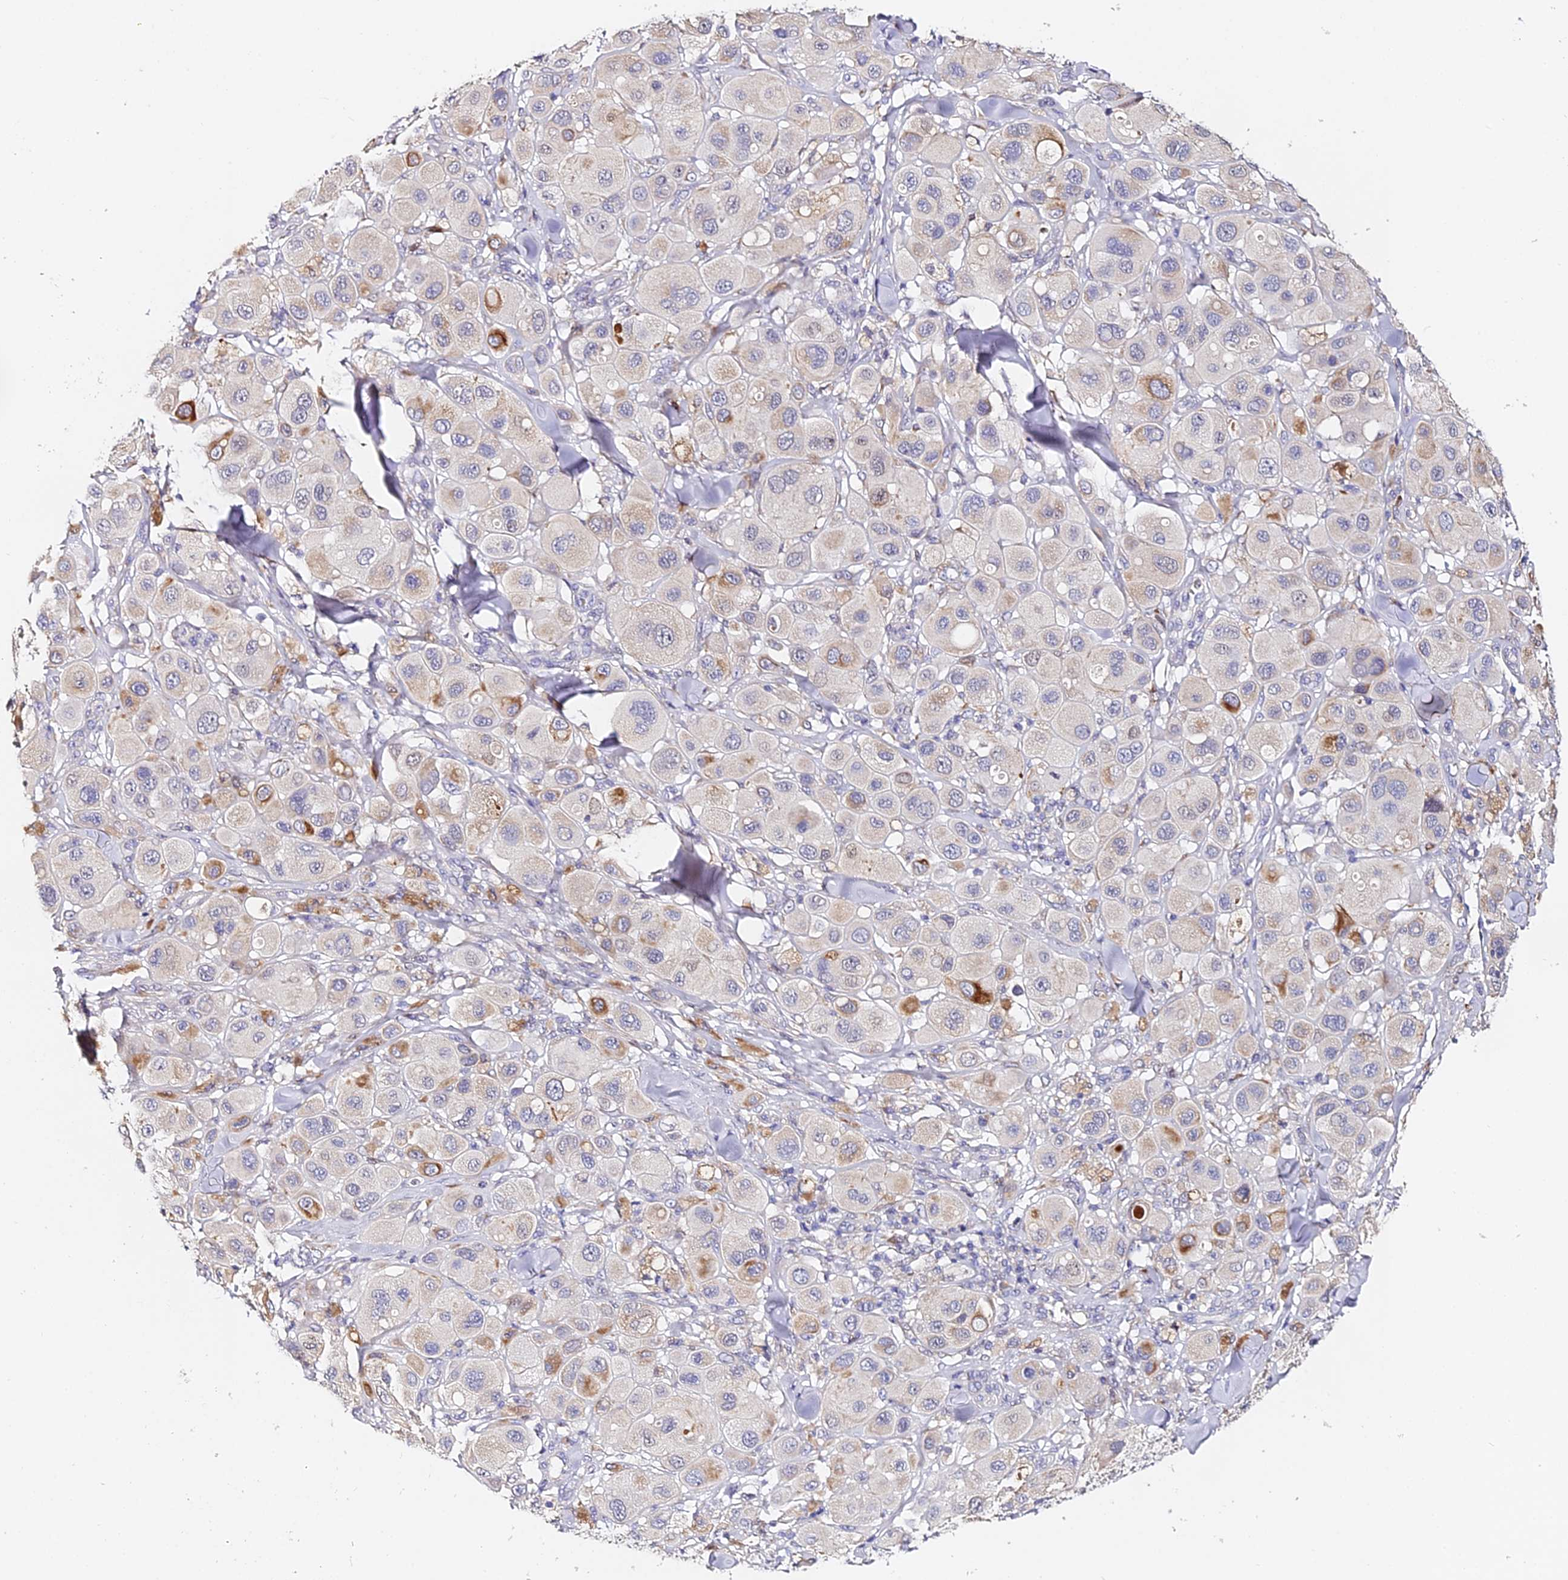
{"staining": {"intensity": "negative", "quantity": "none", "location": "none"}, "tissue": "melanoma", "cell_type": "Tumor cells", "image_type": "cancer", "snomed": [{"axis": "morphology", "description": "Malignant melanoma, Metastatic site"}, {"axis": "topography", "description": "Skin"}], "caption": "Immunohistochemistry image of neoplastic tissue: human malignant melanoma (metastatic site) stained with DAB (3,3'-diaminobenzidine) exhibits no significant protein expression in tumor cells. Nuclei are stained in blue.", "gene": "SERP1", "patient": {"sex": "male", "age": 41}}